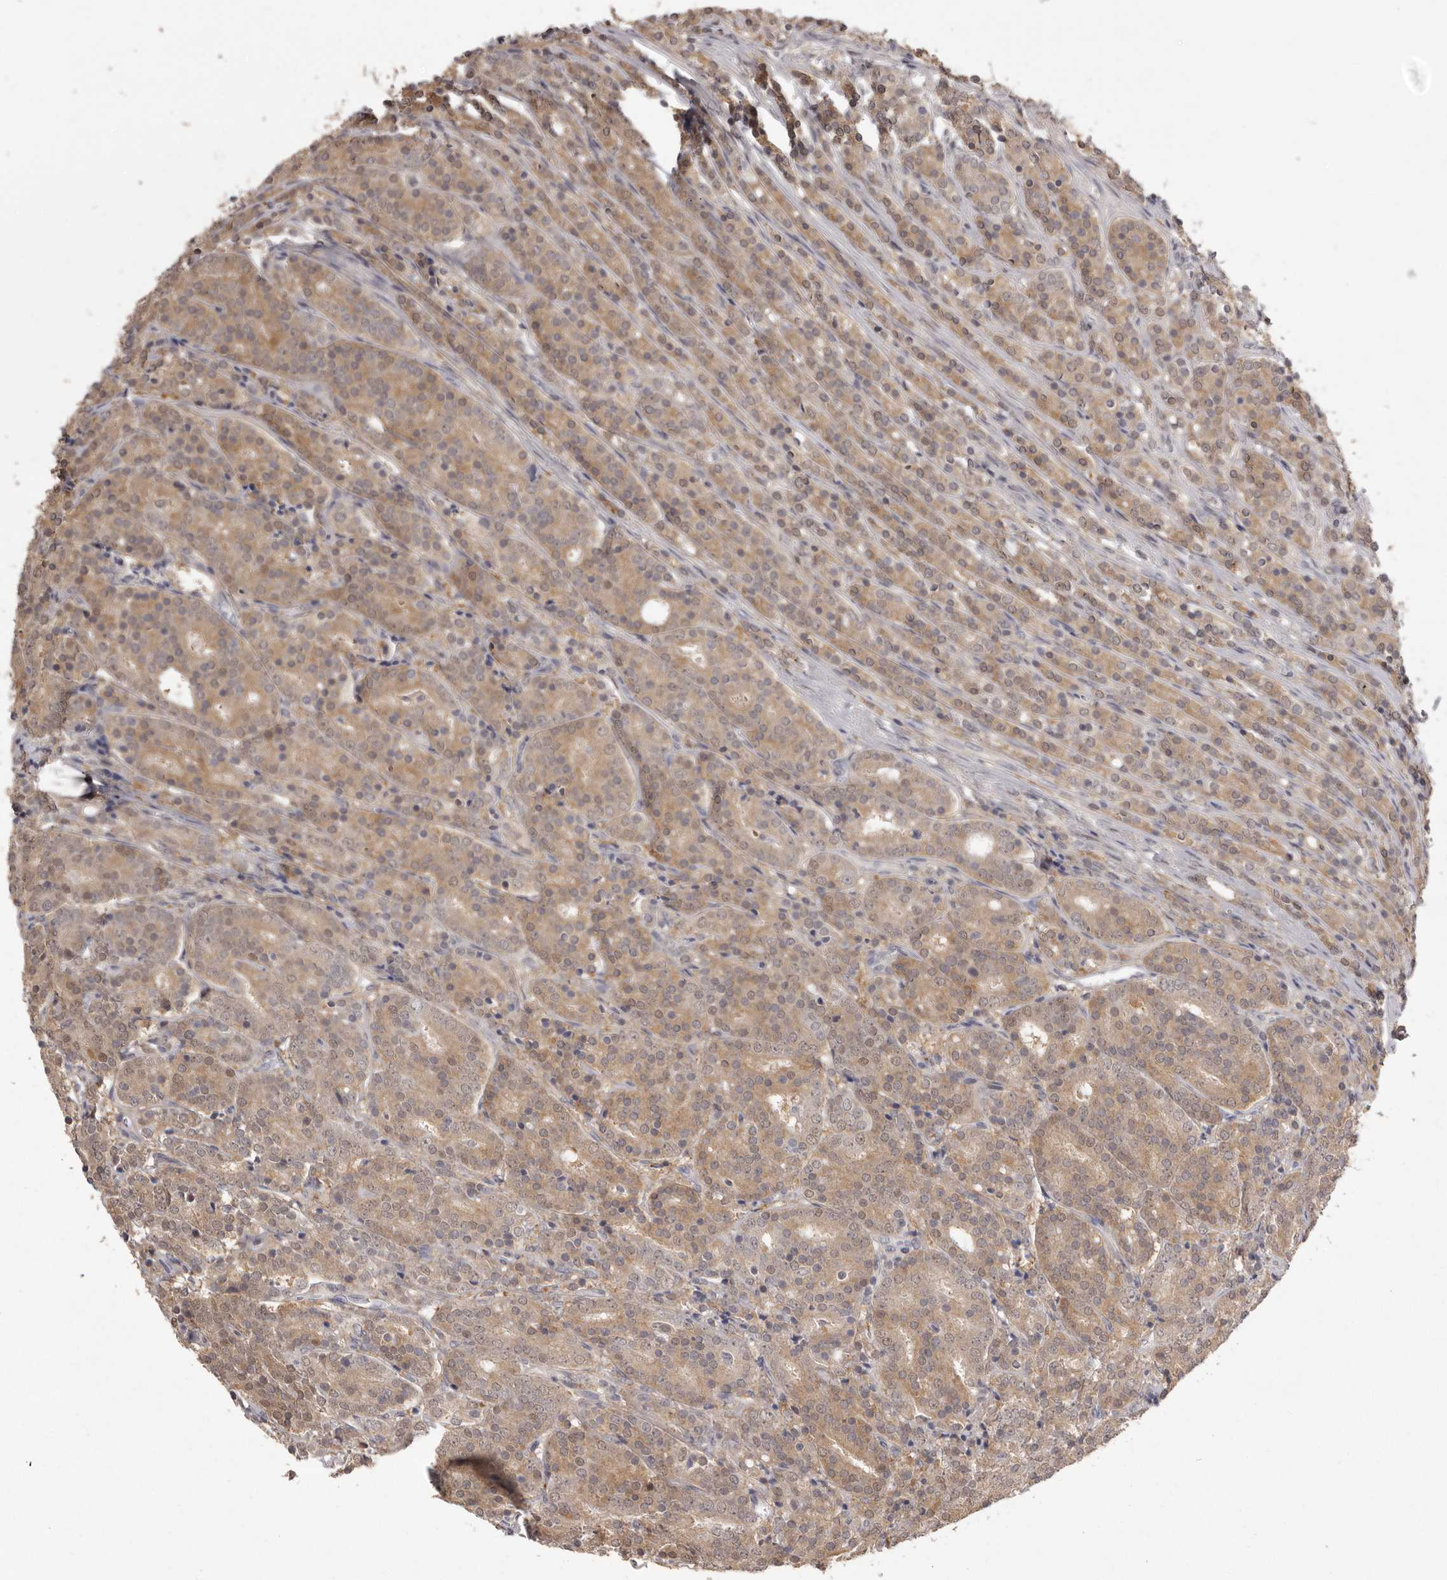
{"staining": {"intensity": "moderate", "quantity": ">75%", "location": "cytoplasmic/membranous"}, "tissue": "prostate cancer", "cell_type": "Tumor cells", "image_type": "cancer", "snomed": [{"axis": "morphology", "description": "Adenocarcinoma, High grade"}, {"axis": "topography", "description": "Prostate"}], "caption": "A photomicrograph of prostate adenocarcinoma (high-grade) stained for a protein shows moderate cytoplasmic/membranous brown staining in tumor cells.", "gene": "MDH1", "patient": {"sex": "male", "age": 62}}